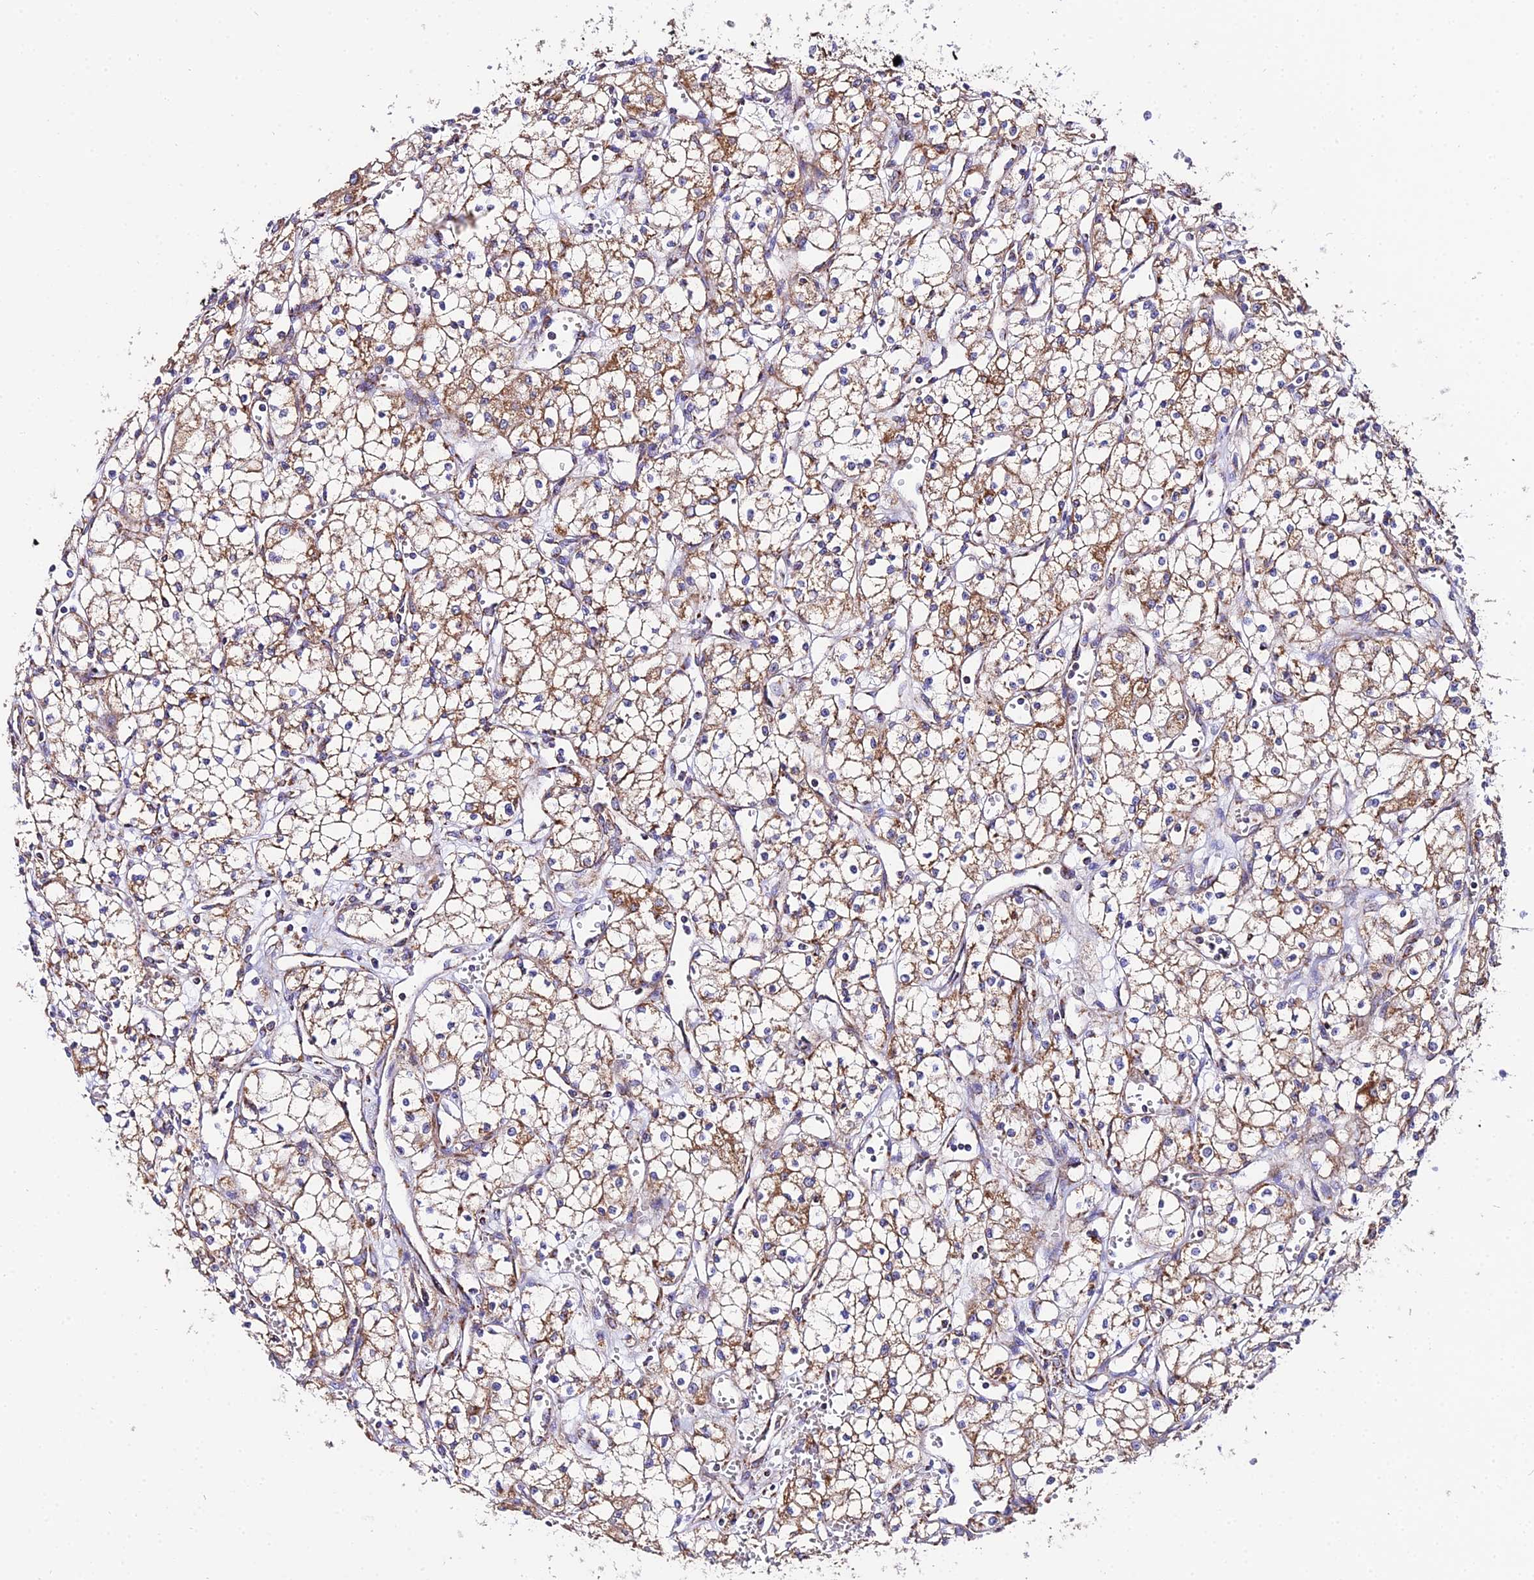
{"staining": {"intensity": "moderate", "quantity": ">75%", "location": "cytoplasmic/membranous"}, "tissue": "renal cancer", "cell_type": "Tumor cells", "image_type": "cancer", "snomed": [{"axis": "morphology", "description": "Adenocarcinoma, NOS"}, {"axis": "topography", "description": "Kidney"}], "caption": "Renal adenocarcinoma tissue exhibits moderate cytoplasmic/membranous staining in approximately >75% of tumor cells", "gene": "OCIAD1", "patient": {"sex": "male", "age": 59}}